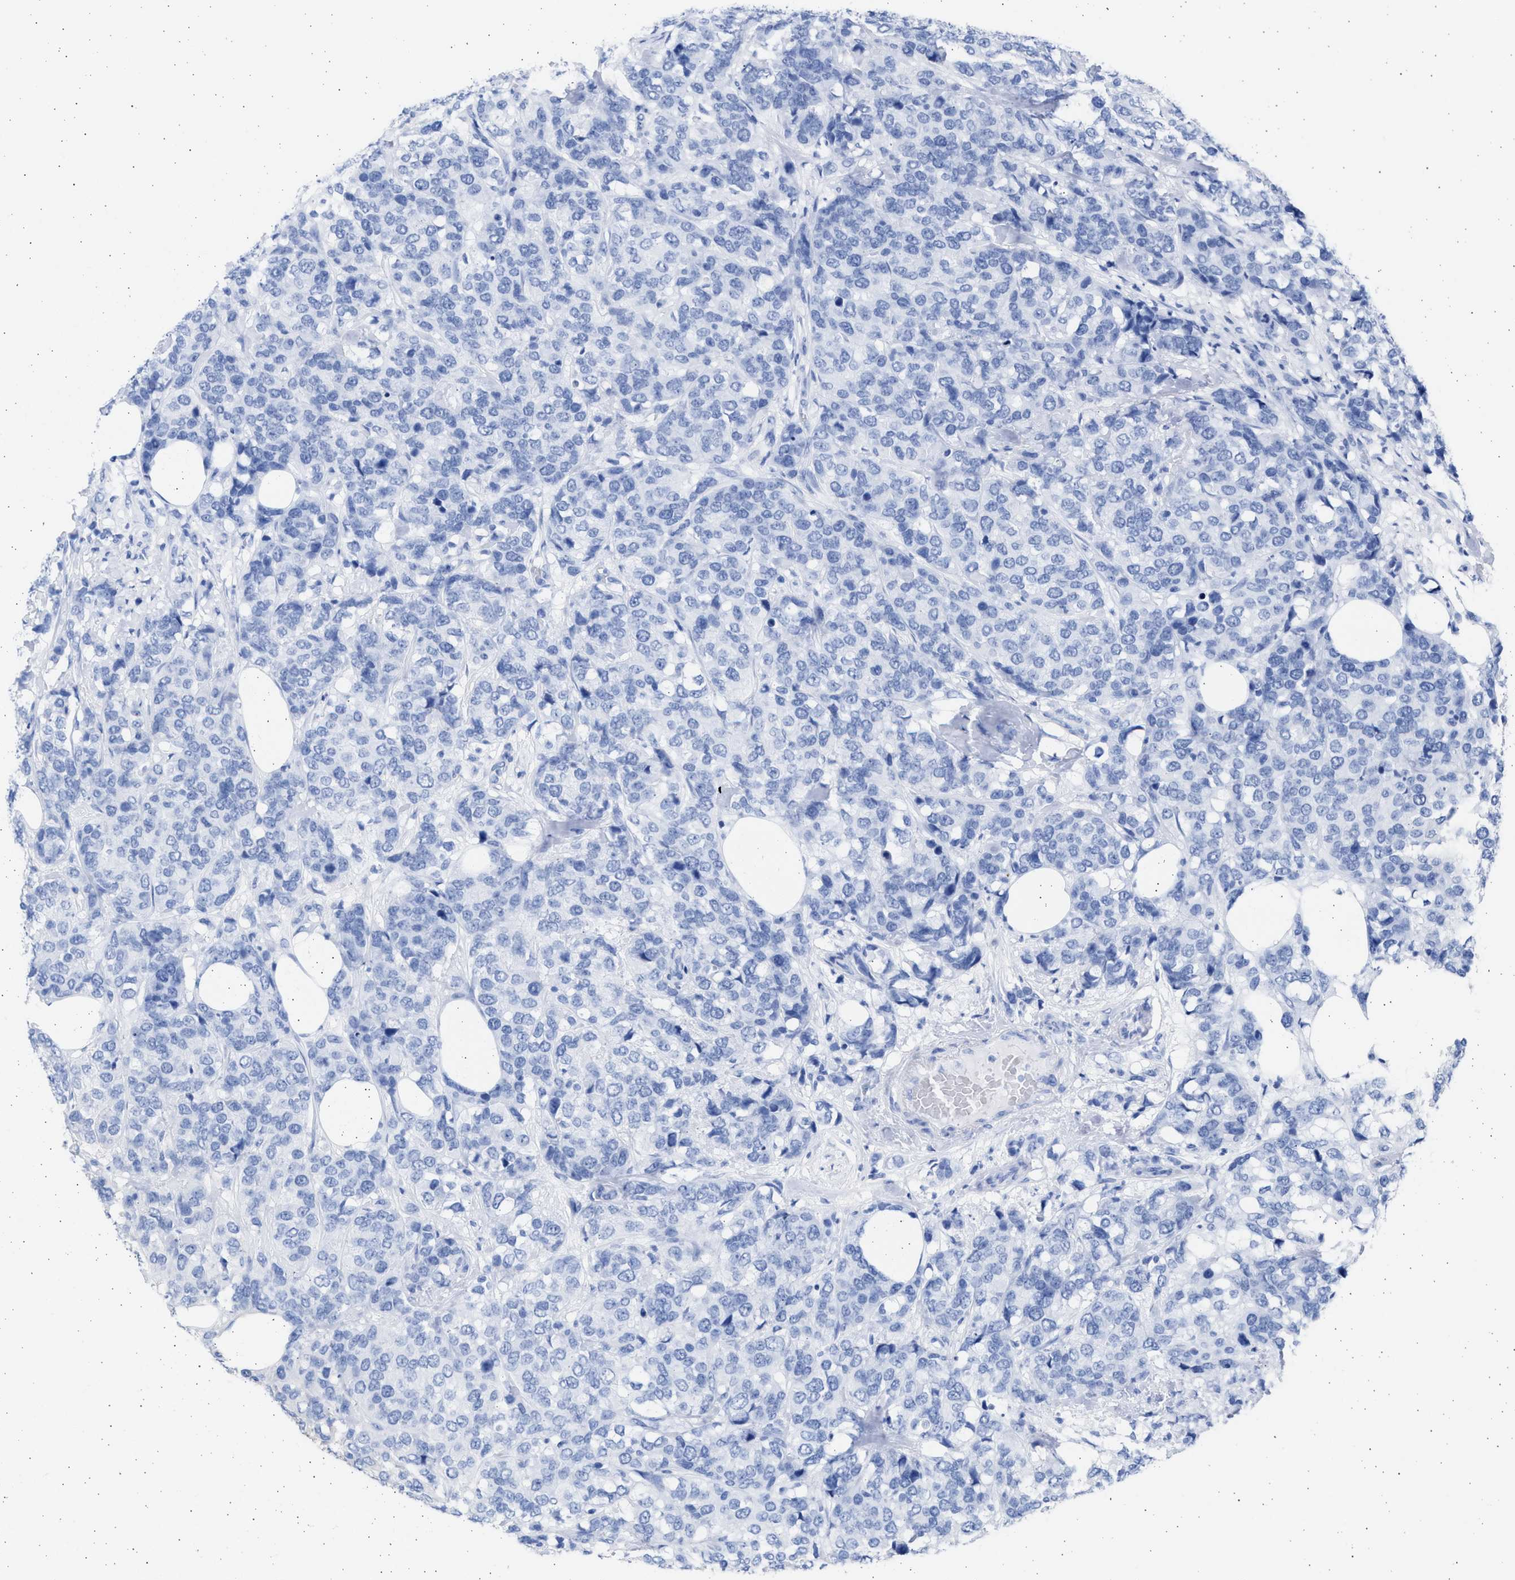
{"staining": {"intensity": "negative", "quantity": "none", "location": "none"}, "tissue": "breast cancer", "cell_type": "Tumor cells", "image_type": "cancer", "snomed": [{"axis": "morphology", "description": "Lobular carcinoma"}, {"axis": "topography", "description": "Breast"}], "caption": "Tumor cells show no significant protein staining in breast lobular carcinoma. (Stains: DAB (3,3'-diaminobenzidine) IHC with hematoxylin counter stain, Microscopy: brightfield microscopy at high magnification).", "gene": "ALDOC", "patient": {"sex": "female", "age": 59}}